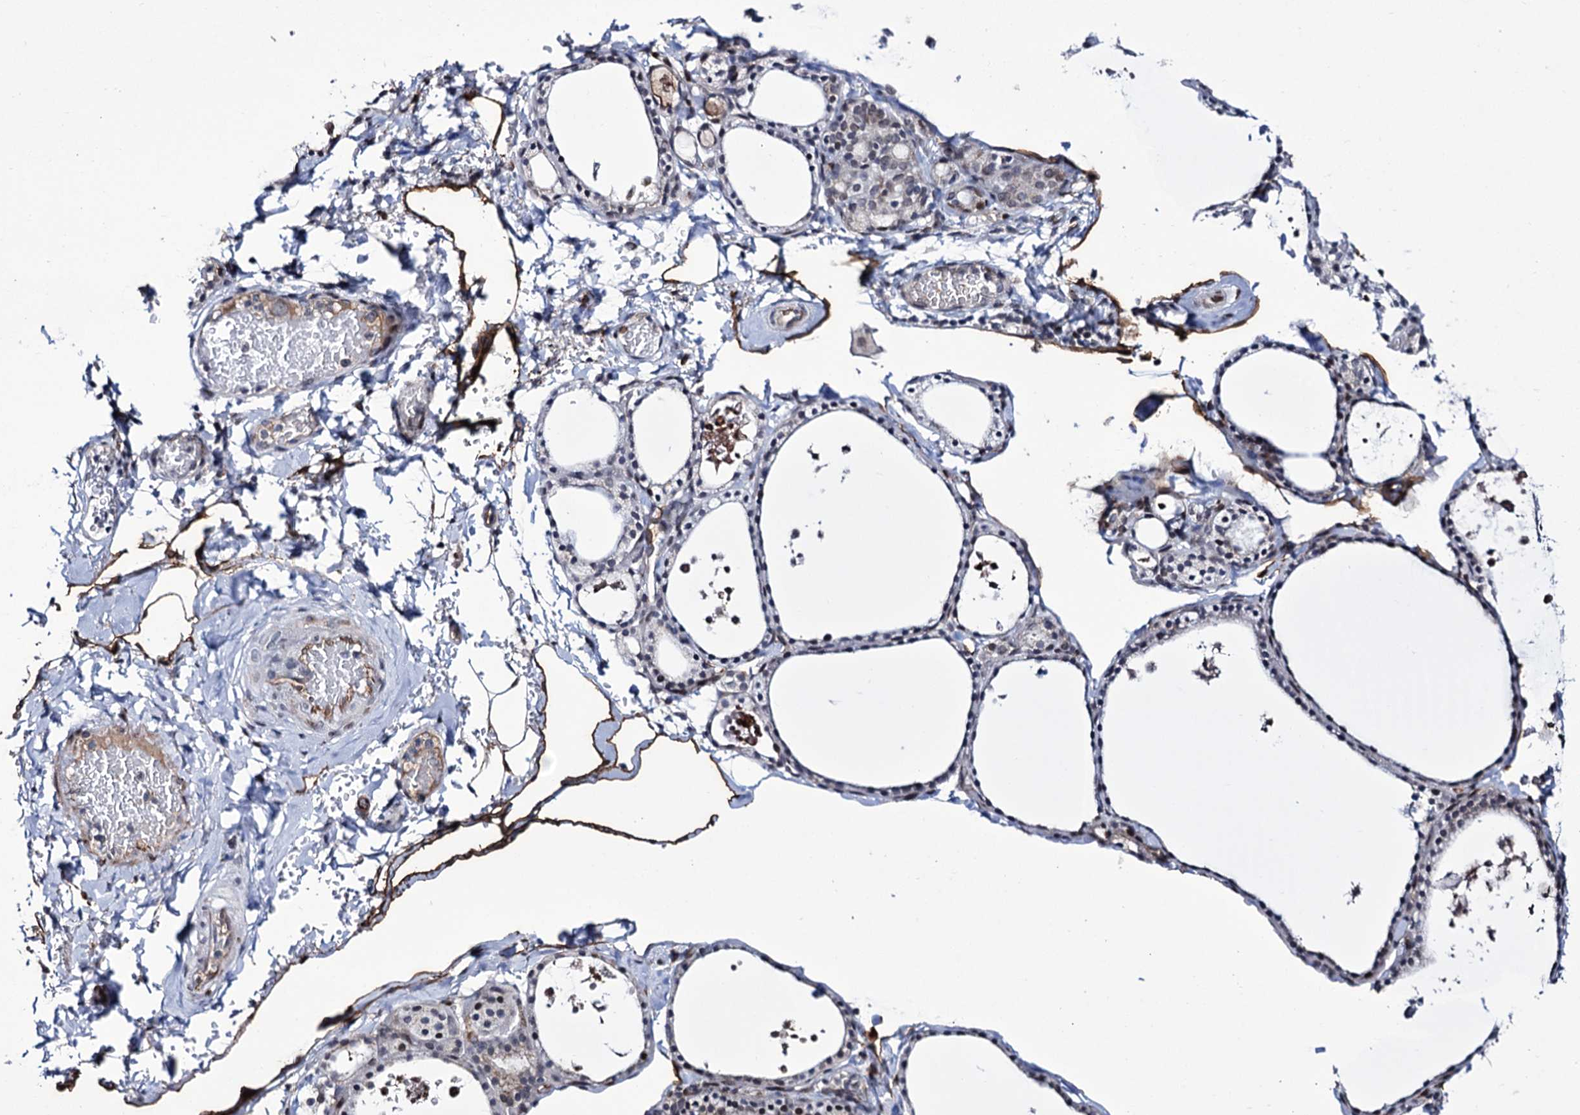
{"staining": {"intensity": "moderate", "quantity": "25%-75%", "location": "nuclear"}, "tissue": "thyroid gland", "cell_type": "Glandular cells", "image_type": "normal", "snomed": [{"axis": "morphology", "description": "Normal tissue, NOS"}, {"axis": "topography", "description": "Thyroid gland"}], "caption": "IHC photomicrograph of unremarkable thyroid gland: human thyroid gland stained using immunohistochemistry (IHC) exhibits medium levels of moderate protein expression localized specifically in the nuclear of glandular cells, appearing as a nuclear brown color.", "gene": "ZC3H12C", "patient": {"sex": "male", "age": 56}}